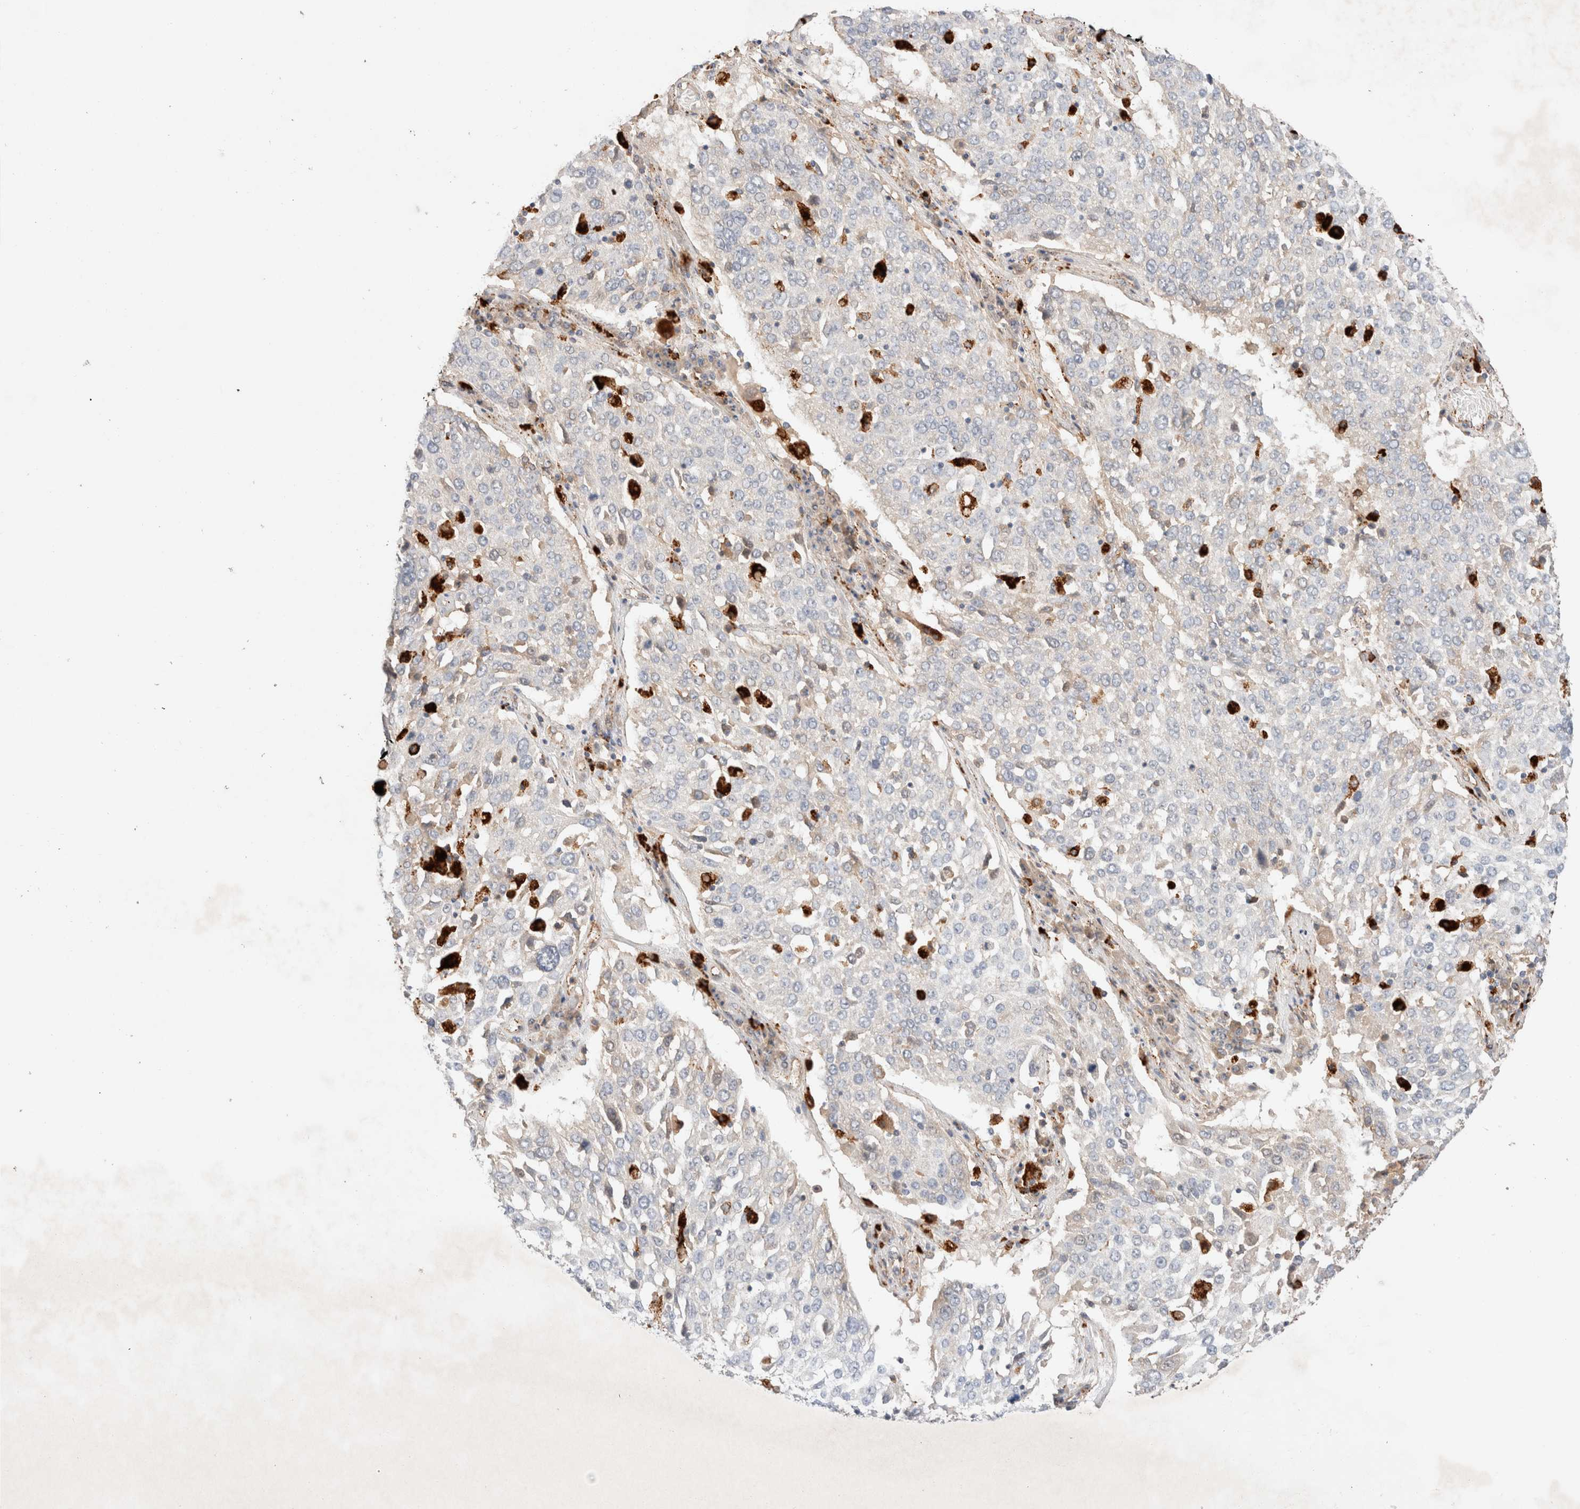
{"staining": {"intensity": "negative", "quantity": "none", "location": "none"}, "tissue": "lung cancer", "cell_type": "Tumor cells", "image_type": "cancer", "snomed": [{"axis": "morphology", "description": "Squamous cell carcinoma, NOS"}, {"axis": "topography", "description": "Lung"}], "caption": "This is an IHC histopathology image of human lung cancer. There is no staining in tumor cells.", "gene": "RABEPK", "patient": {"sex": "male", "age": 65}}